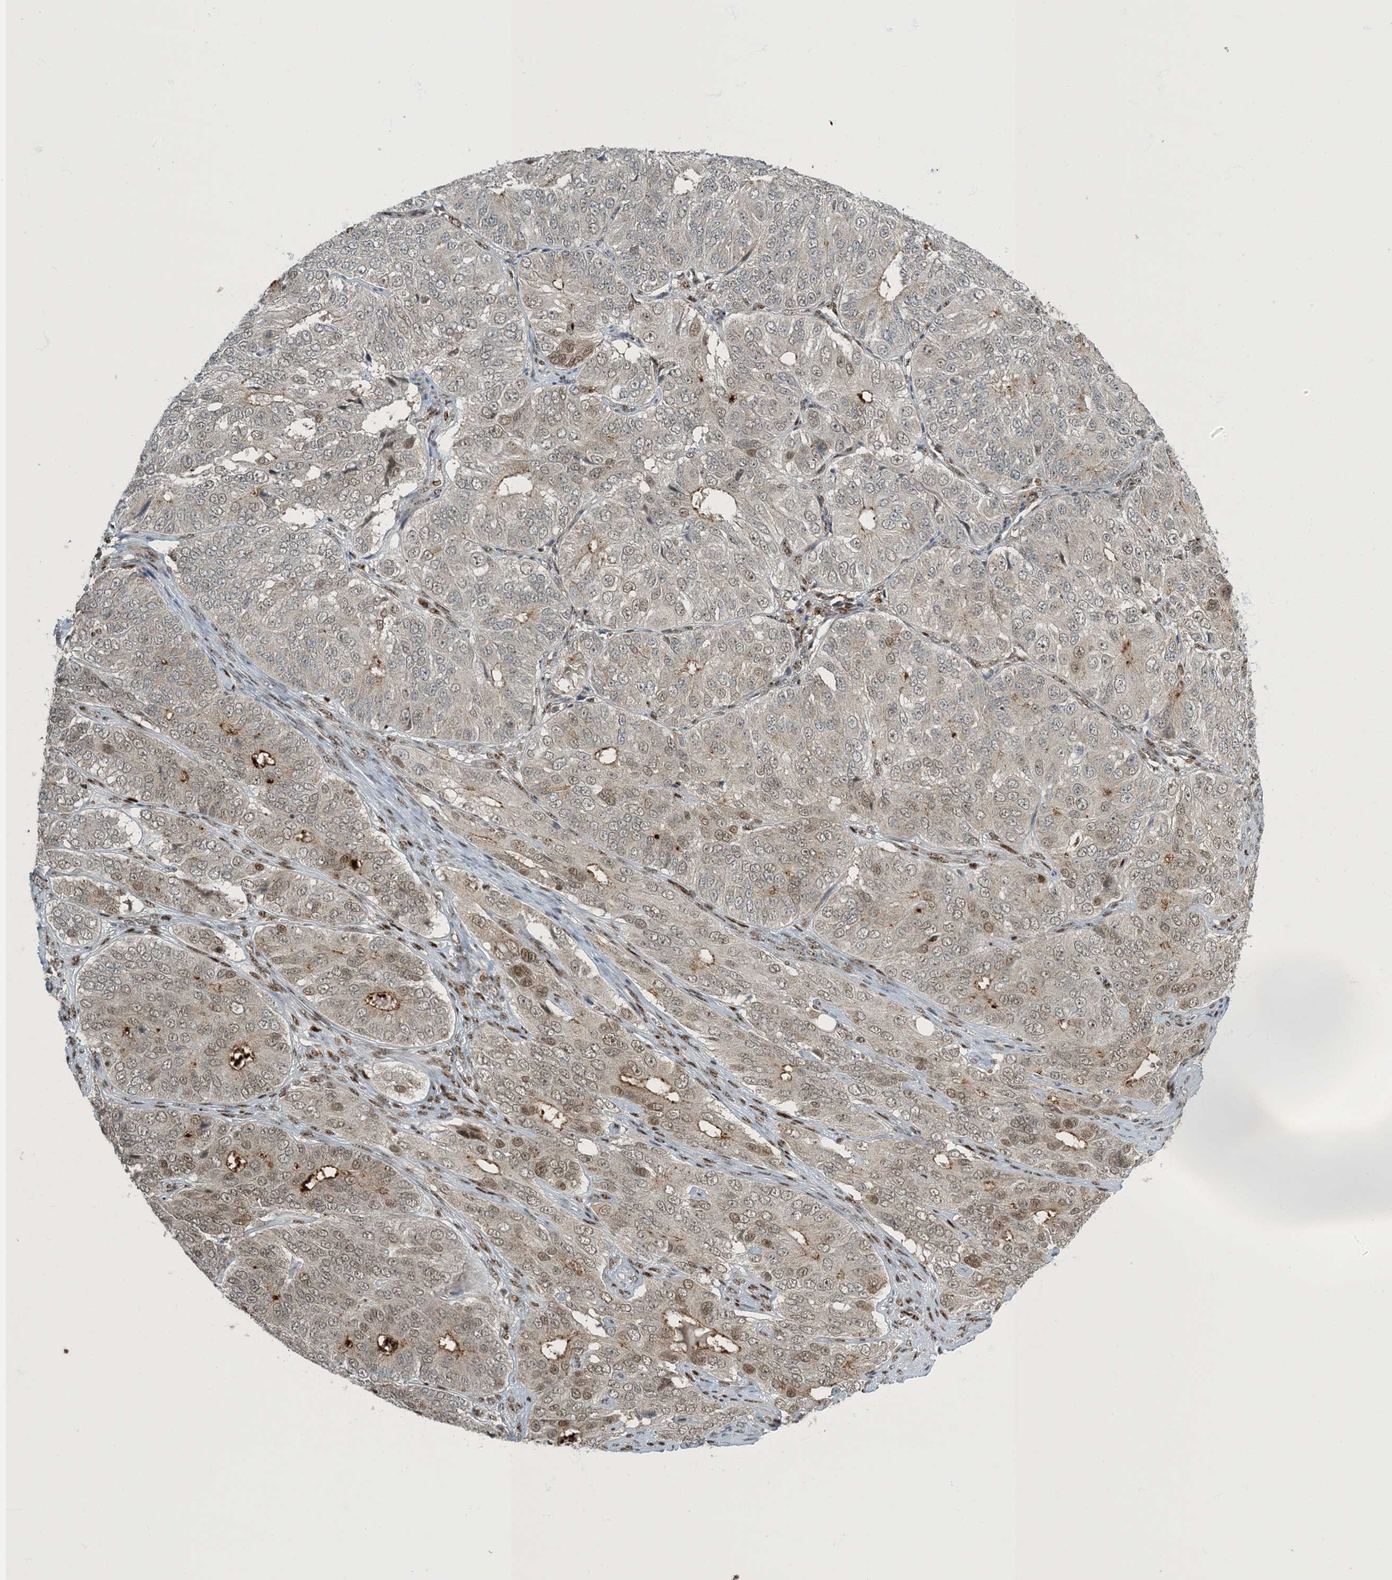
{"staining": {"intensity": "moderate", "quantity": "25%-75%", "location": "nuclear"}, "tissue": "ovarian cancer", "cell_type": "Tumor cells", "image_type": "cancer", "snomed": [{"axis": "morphology", "description": "Carcinoma, endometroid"}, {"axis": "topography", "description": "Ovary"}], "caption": "Immunohistochemistry (IHC) of ovarian cancer (endometroid carcinoma) reveals medium levels of moderate nuclear staining in approximately 25%-75% of tumor cells.", "gene": "MBD1", "patient": {"sex": "female", "age": 51}}